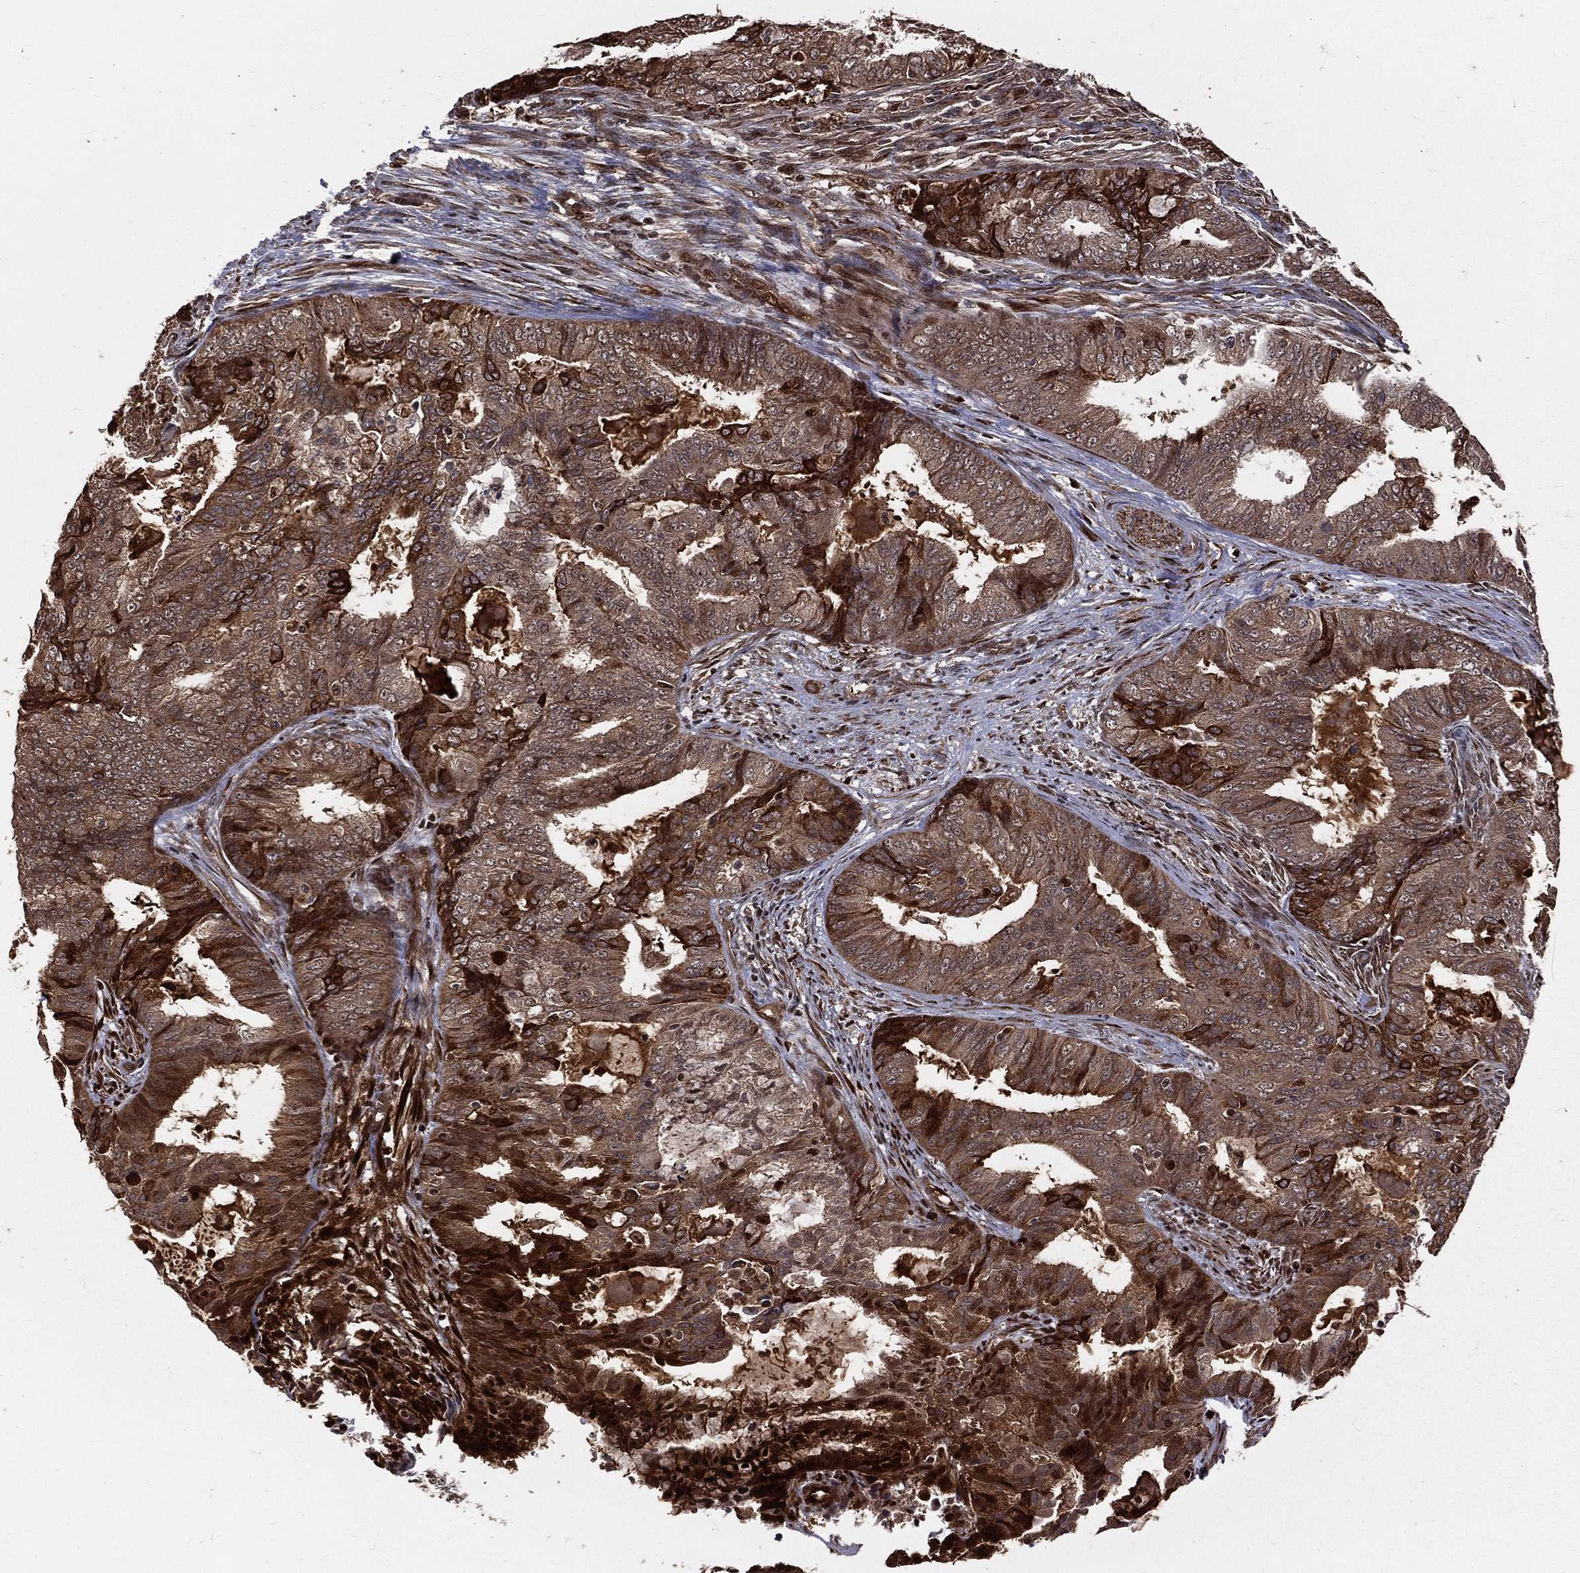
{"staining": {"intensity": "strong", "quantity": "25%-75%", "location": "cytoplasmic/membranous"}, "tissue": "endometrial cancer", "cell_type": "Tumor cells", "image_type": "cancer", "snomed": [{"axis": "morphology", "description": "Adenocarcinoma, NOS"}, {"axis": "topography", "description": "Endometrium"}], "caption": "Tumor cells demonstrate high levels of strong cytoplasmic/membranous expression in about 25%-75% of cells in endometrial cancer.", "gene": "MAPK1", "patient": {"sex": "female", "age": 62}}